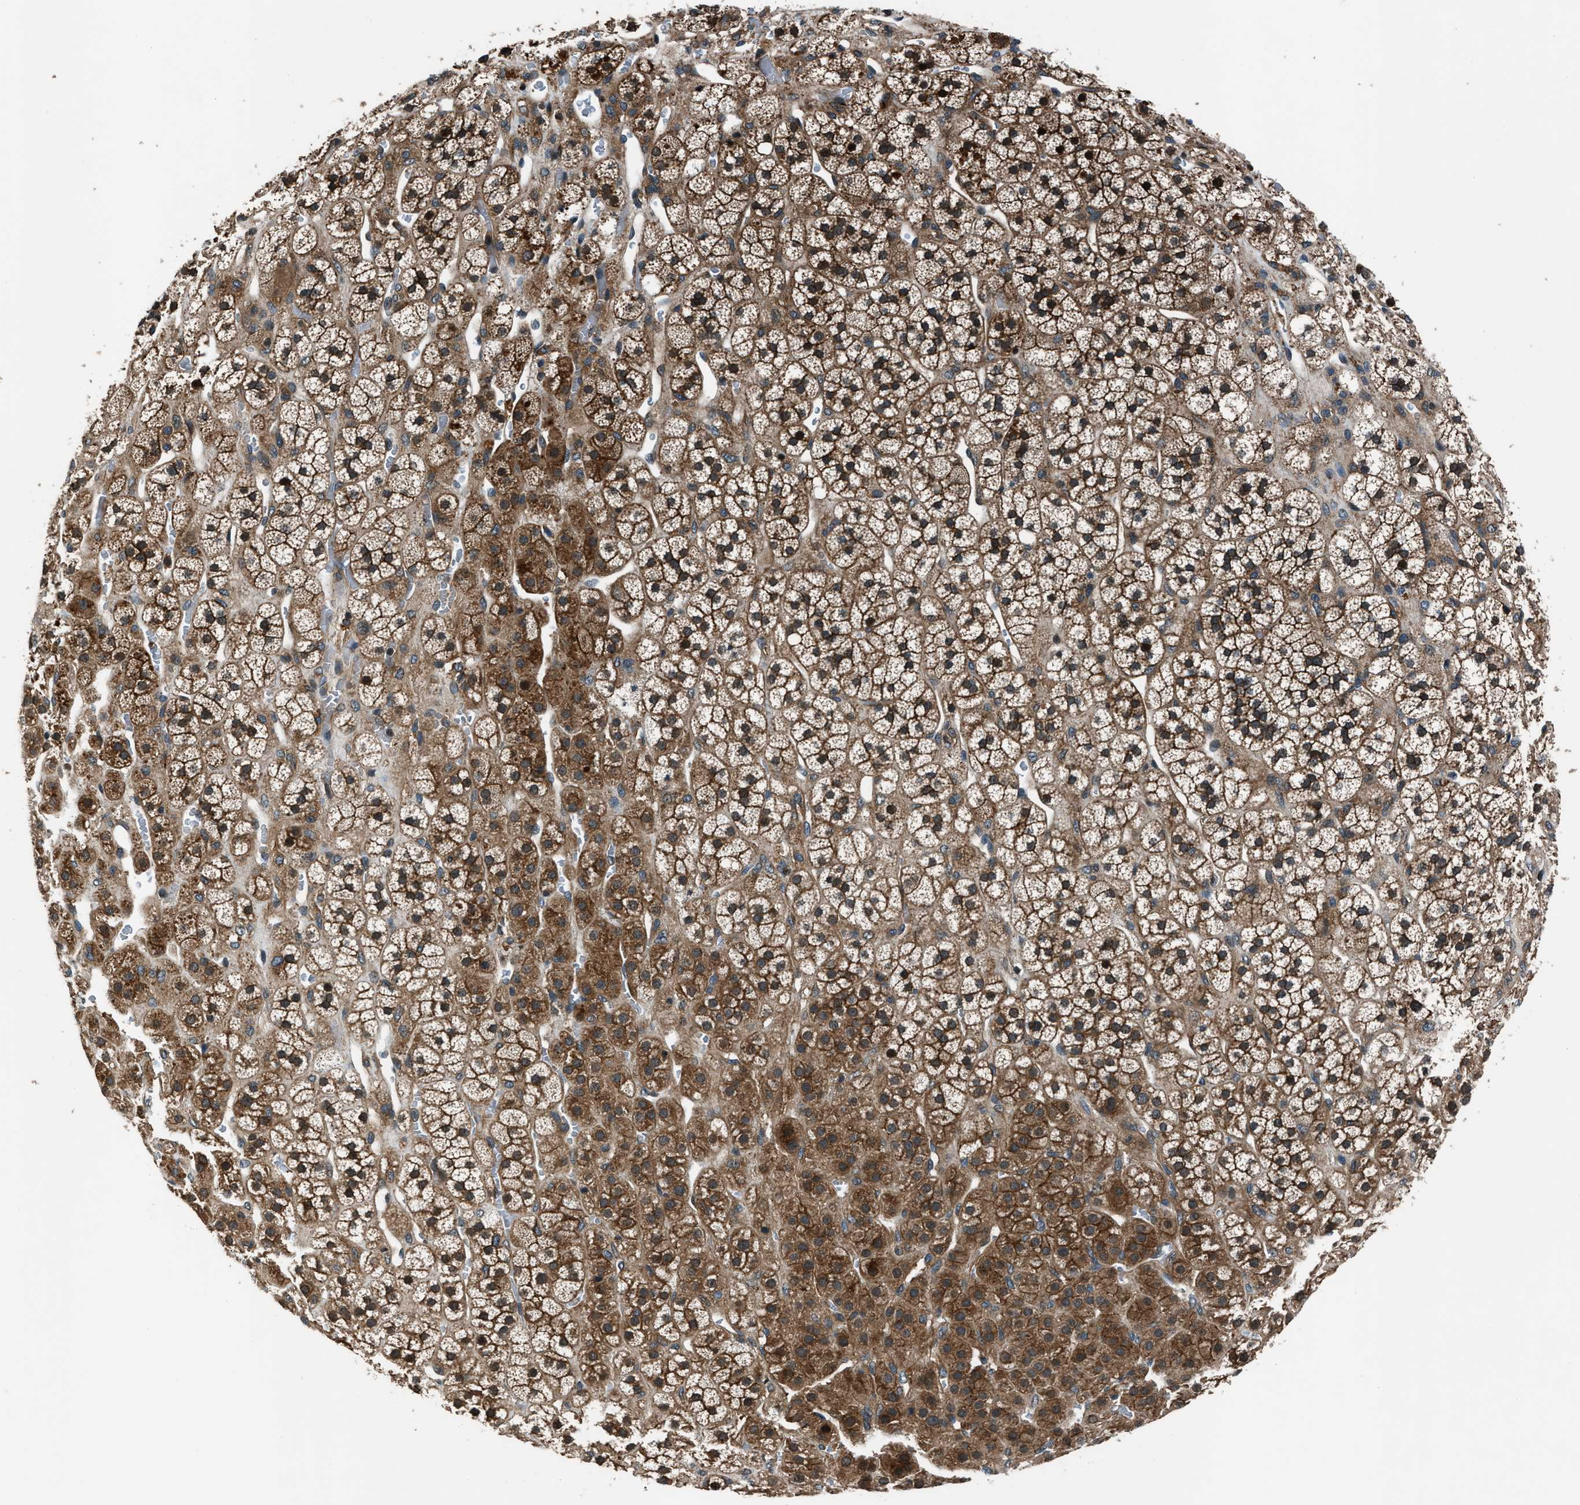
{"staining": {"intensity": "strong", "quantity": ">75%", "location": "cytoplasmic/membranous"}, "tissue": "adrenal gland", "cell_type": "Glandular cells", "image_type": "normal", "snomed": [{"axis": "morphology", "description": "Normal tissue, NOS"}, {"axis": "topography", "description": "Adrenal gland"}], "caption": "Strong cytoplasmic/membranous expression is present in about >75% of glandular cells in benign adrenal gland.", "gene": "ARHGEF11", "patient": {"sex": "male", "age": 56}}